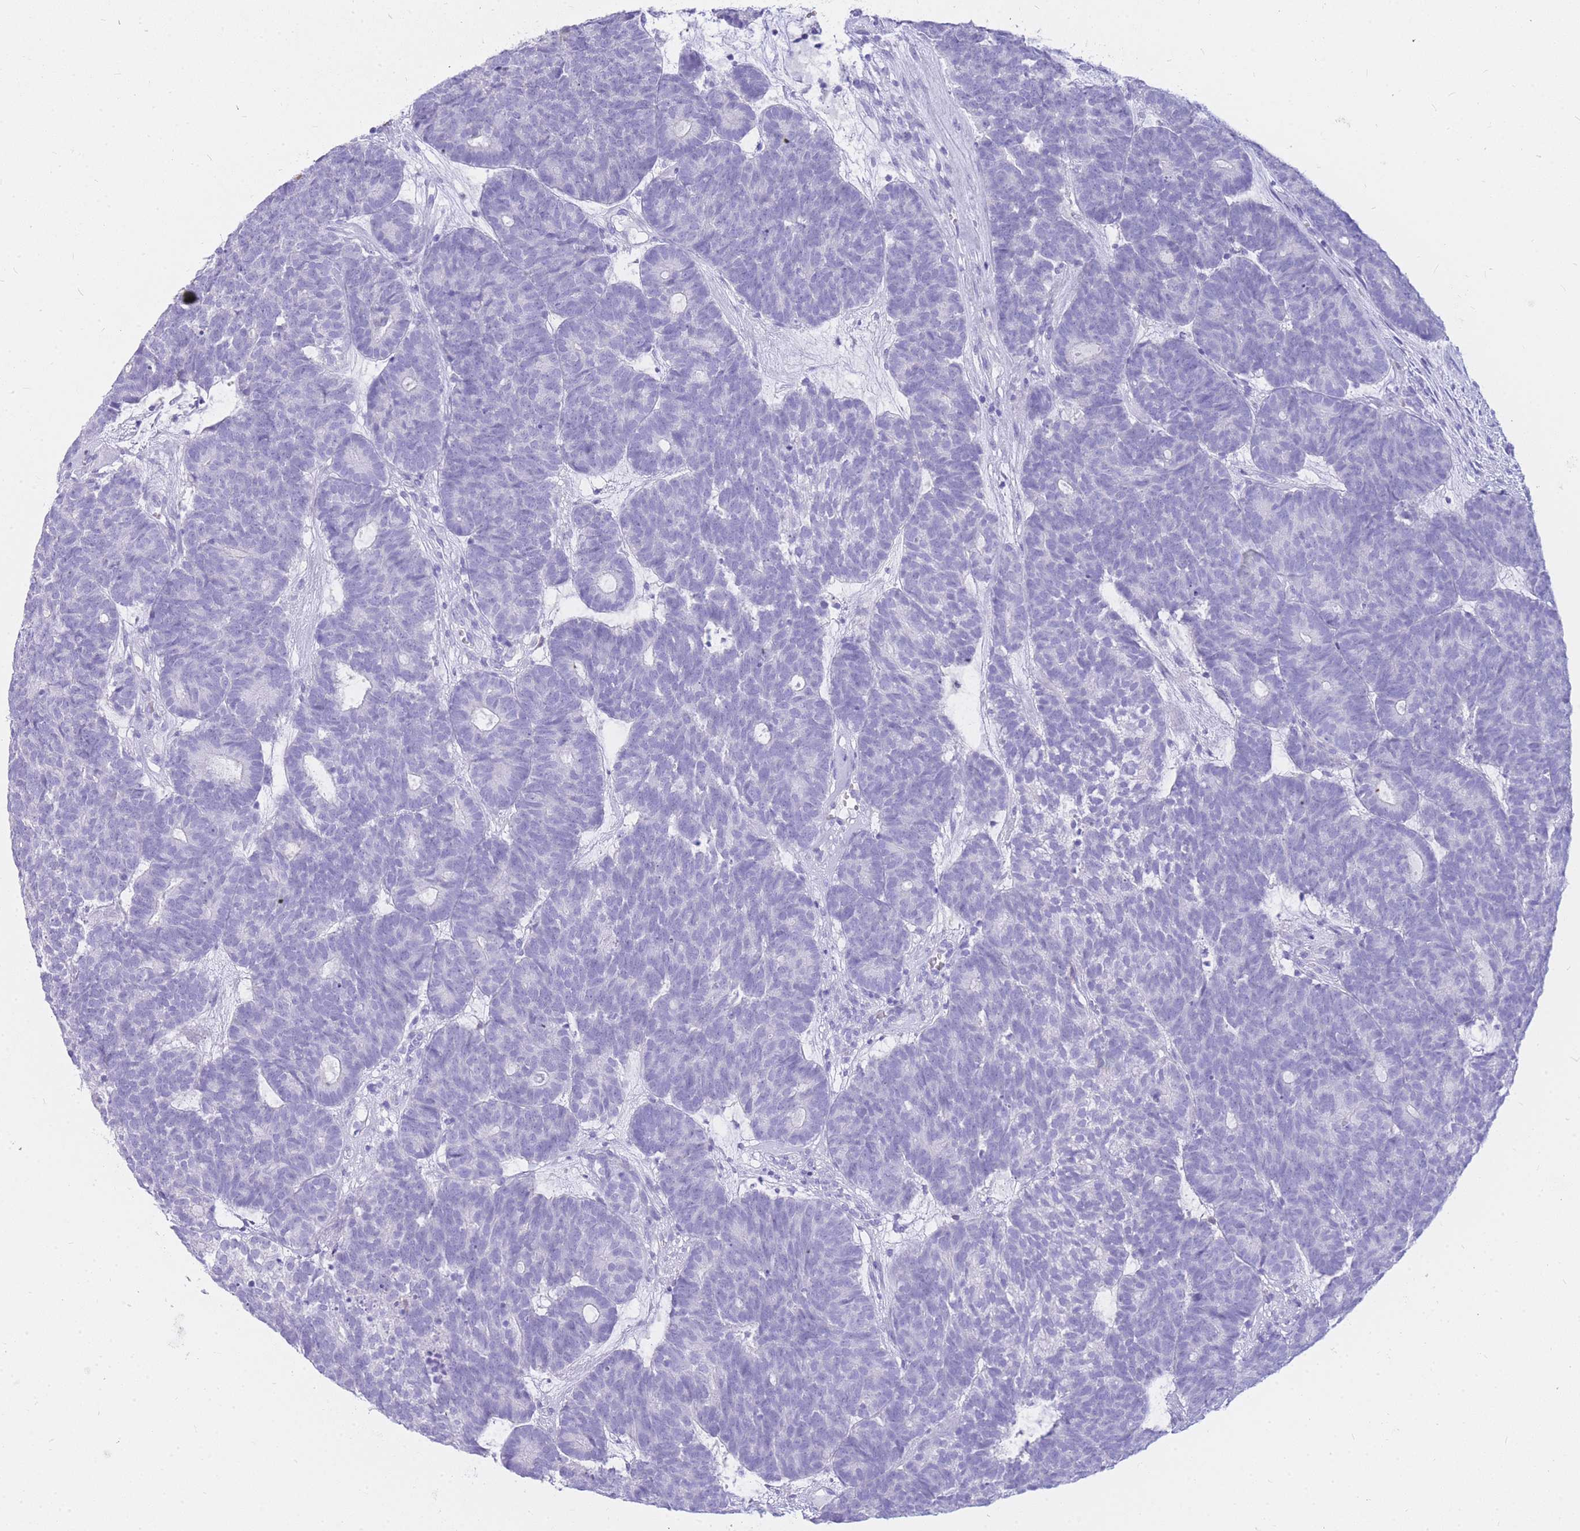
{"staining": {"intensity": "negative", "quantity": "none", "location": "none"}, "tissue": "head and neck cancer", "cell_type": "Tumor cells", "image_type": "cancer", "snomed": [{"axis": "morphology", "description": "Adenocarcinoma, NOS"}, {"axis": "topography", "description": "Head-Neck"}], "caption": "A high-resolution photomicrograph shows immunohistochemistry staining of head and neck adenocarcinoma, which reveals no significant staining in tumor cells.", "gene": "HERC1", "patient": {"sex": "female", "age": 81}}